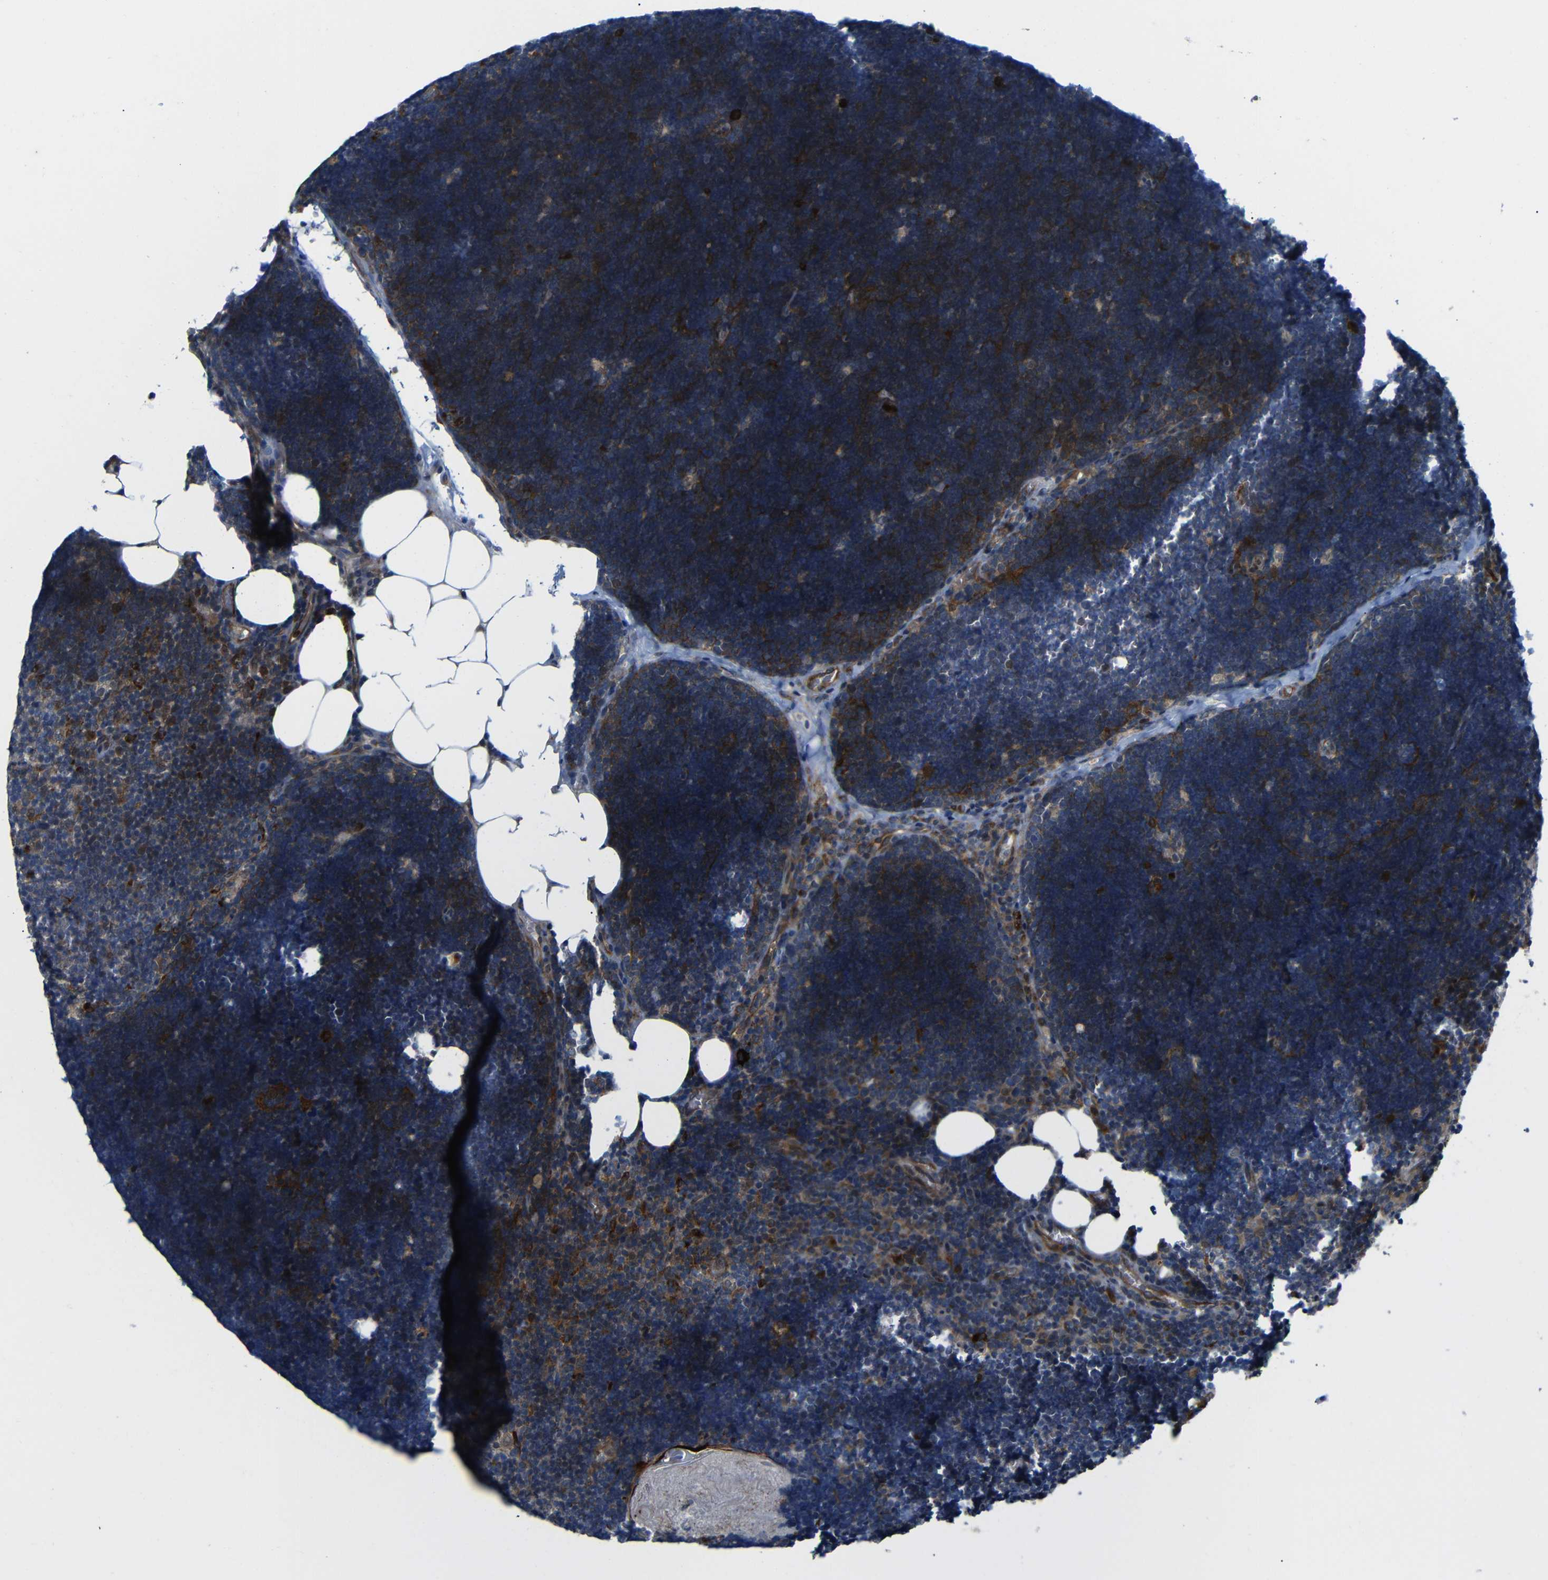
{"staining": {"intensity": "negative", "quantity": "none", "location": "none"}, "tissue": "lymph node", "cell_type": "Germinal center cells", "image_type": "normal", "snomed": [{"axis": "morphology", "description": "Normal tissue, NOS"}, {"axis": "topography", "description": "Lymph node"}], "caption": "IHC image of benign lymph node stained for a protein (brown), which demonstrates no positivity in germinal center cells.", "gene": "P3H2", "patient": {"sex": "male", "age": 33}}